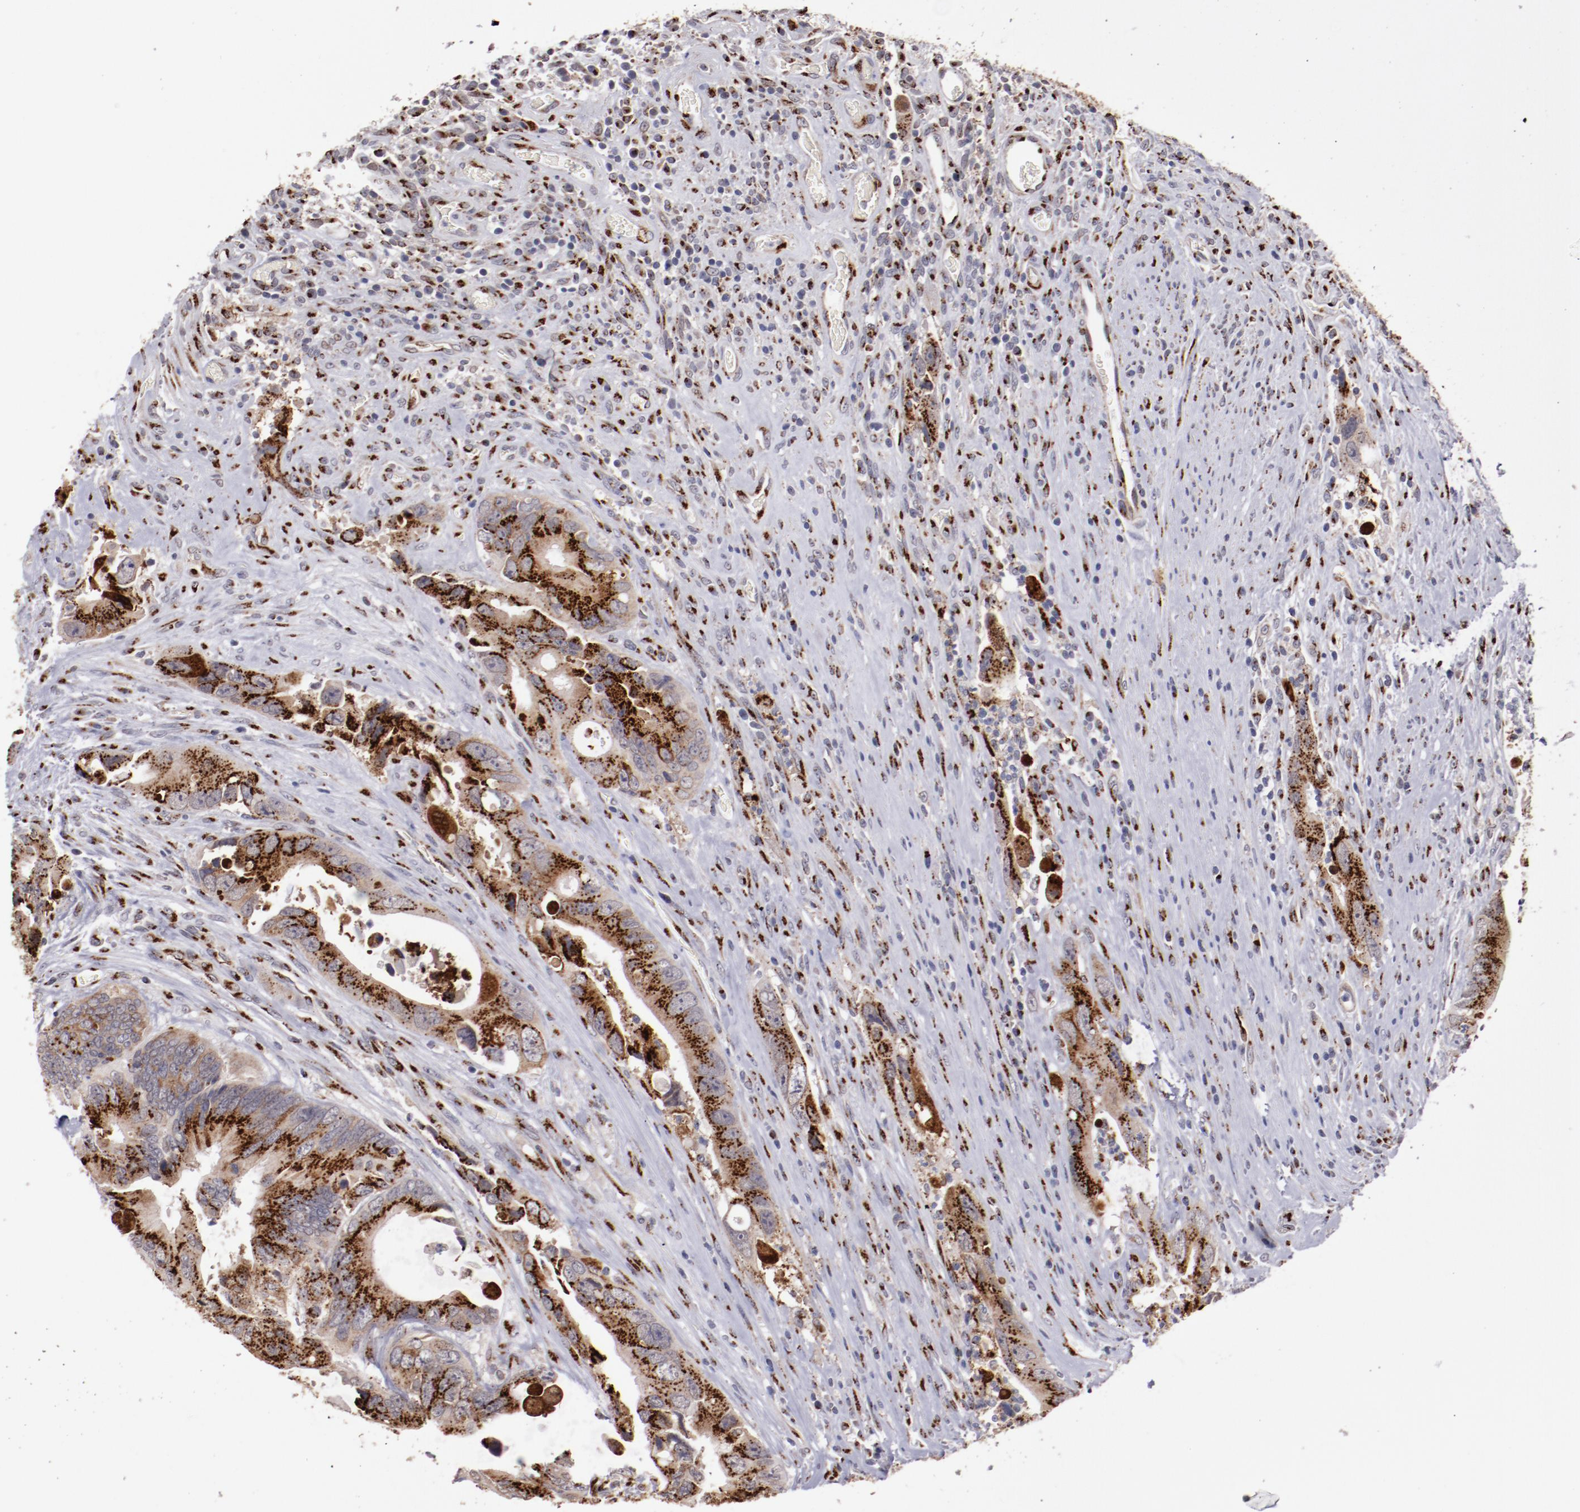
{"staining": {"intensity": "strong", "quantity": ">75%", "location": "cytoplasmic/membranous"}, "tissue": "colorectal cancer", "cell_type": "Tumor cells", "image_type": "cancer", "snomed": [{"axis": "morphology", "description": "Adenocarcinoma, NOS"}, {"axis": "topography", "description": "Rectum"}], "caption": "The micrograph exhibits immunohistochemical staining of colorectal cancer. There is strong cytoplasmic/membranous positivity is seen in approximately >75% of tumor cells.", "gene": "GOLIM4", "patient": {"sex": "male", "age": 70}}